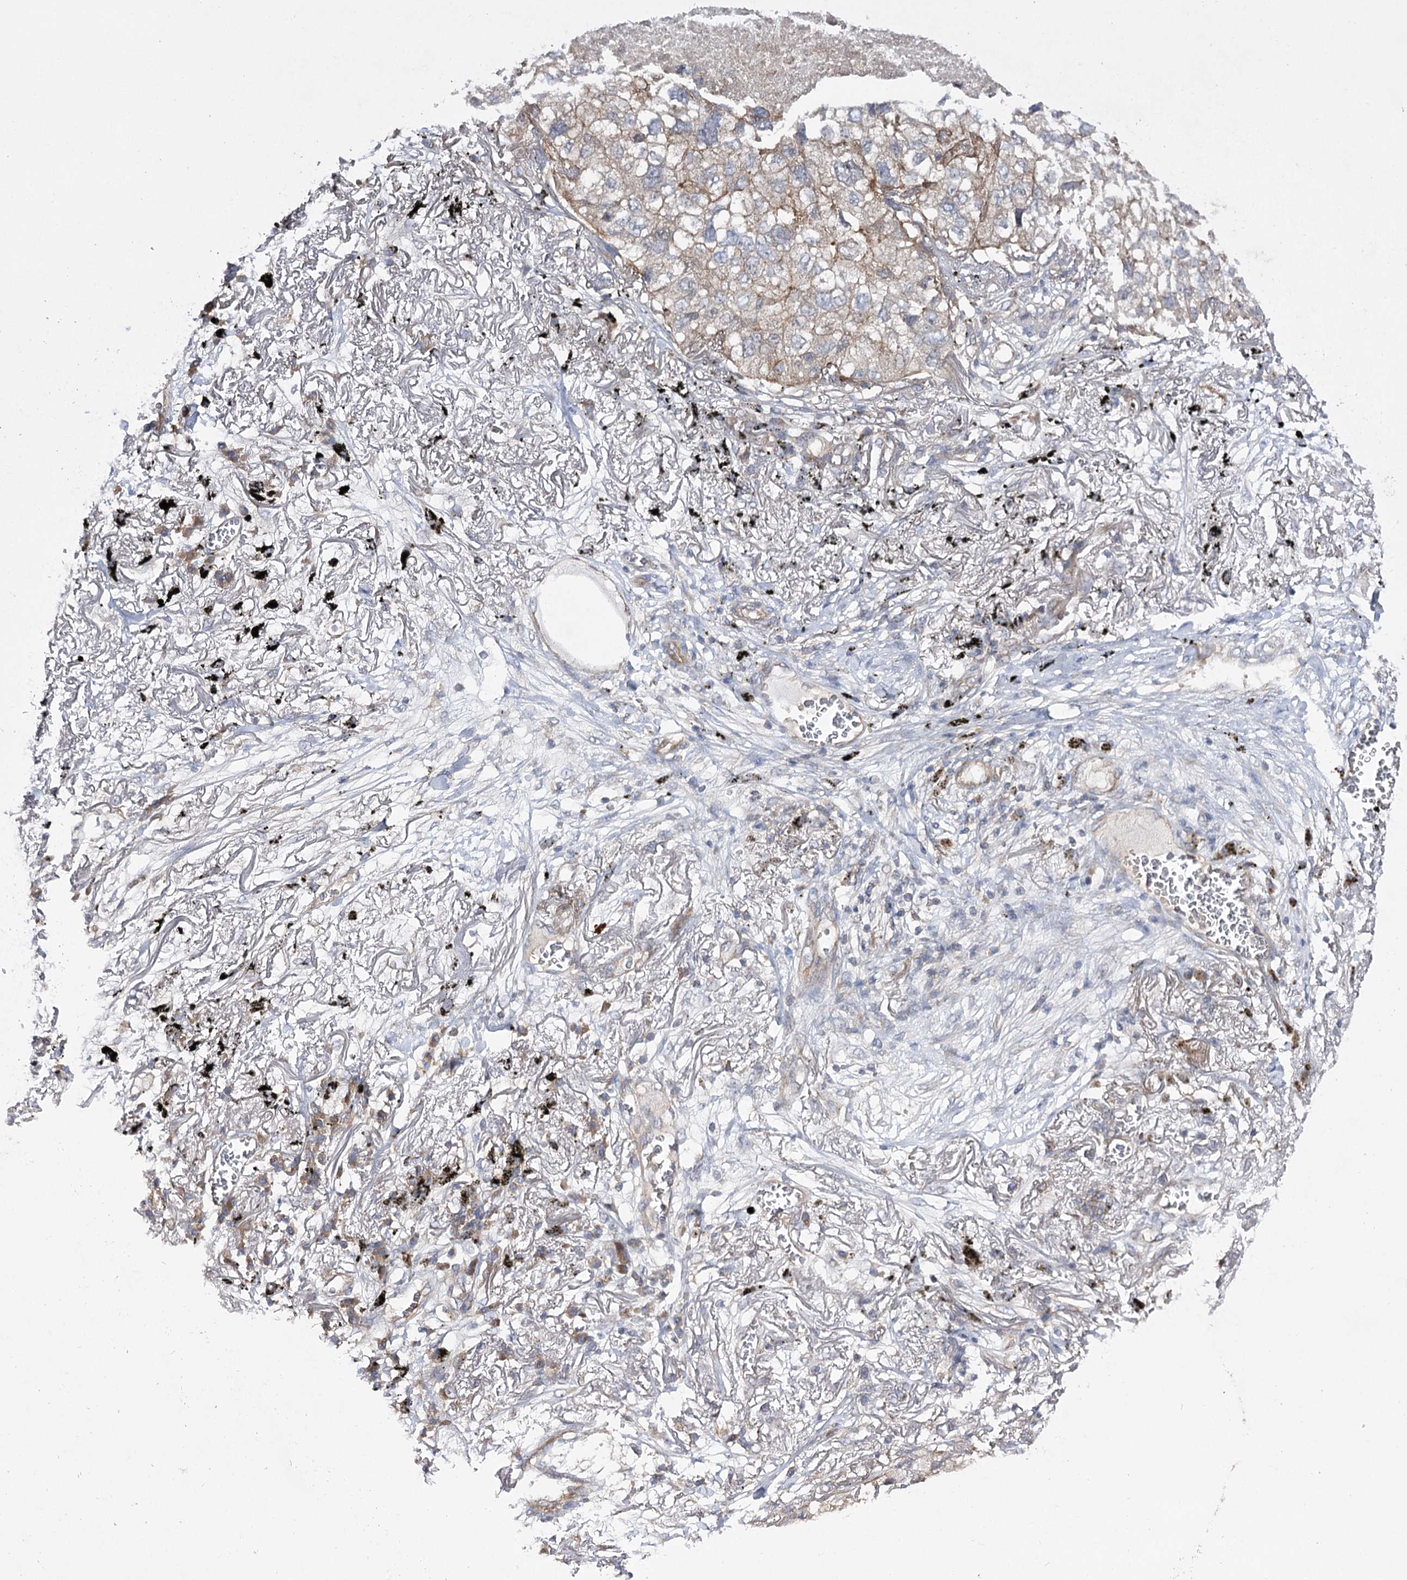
{"staining": {"intensity": "weak", "quantity": "<25%", "location": "cytoplasmic/membranous"}, "tissue": "lung cancer", "cell_type": "Tumor cells", "image_type": "cancer", "snomed": [{"axis": "morphology", "description": "Adenocarcinoma, NOS"}, {"axis": "topography", "description": "Lung"}], "caption": "A micrograph of human lung adenocarcinoma is negative for staining in tumor cells.", "gene": "BCR", "patient": {"sex": "male", "age": 65}}